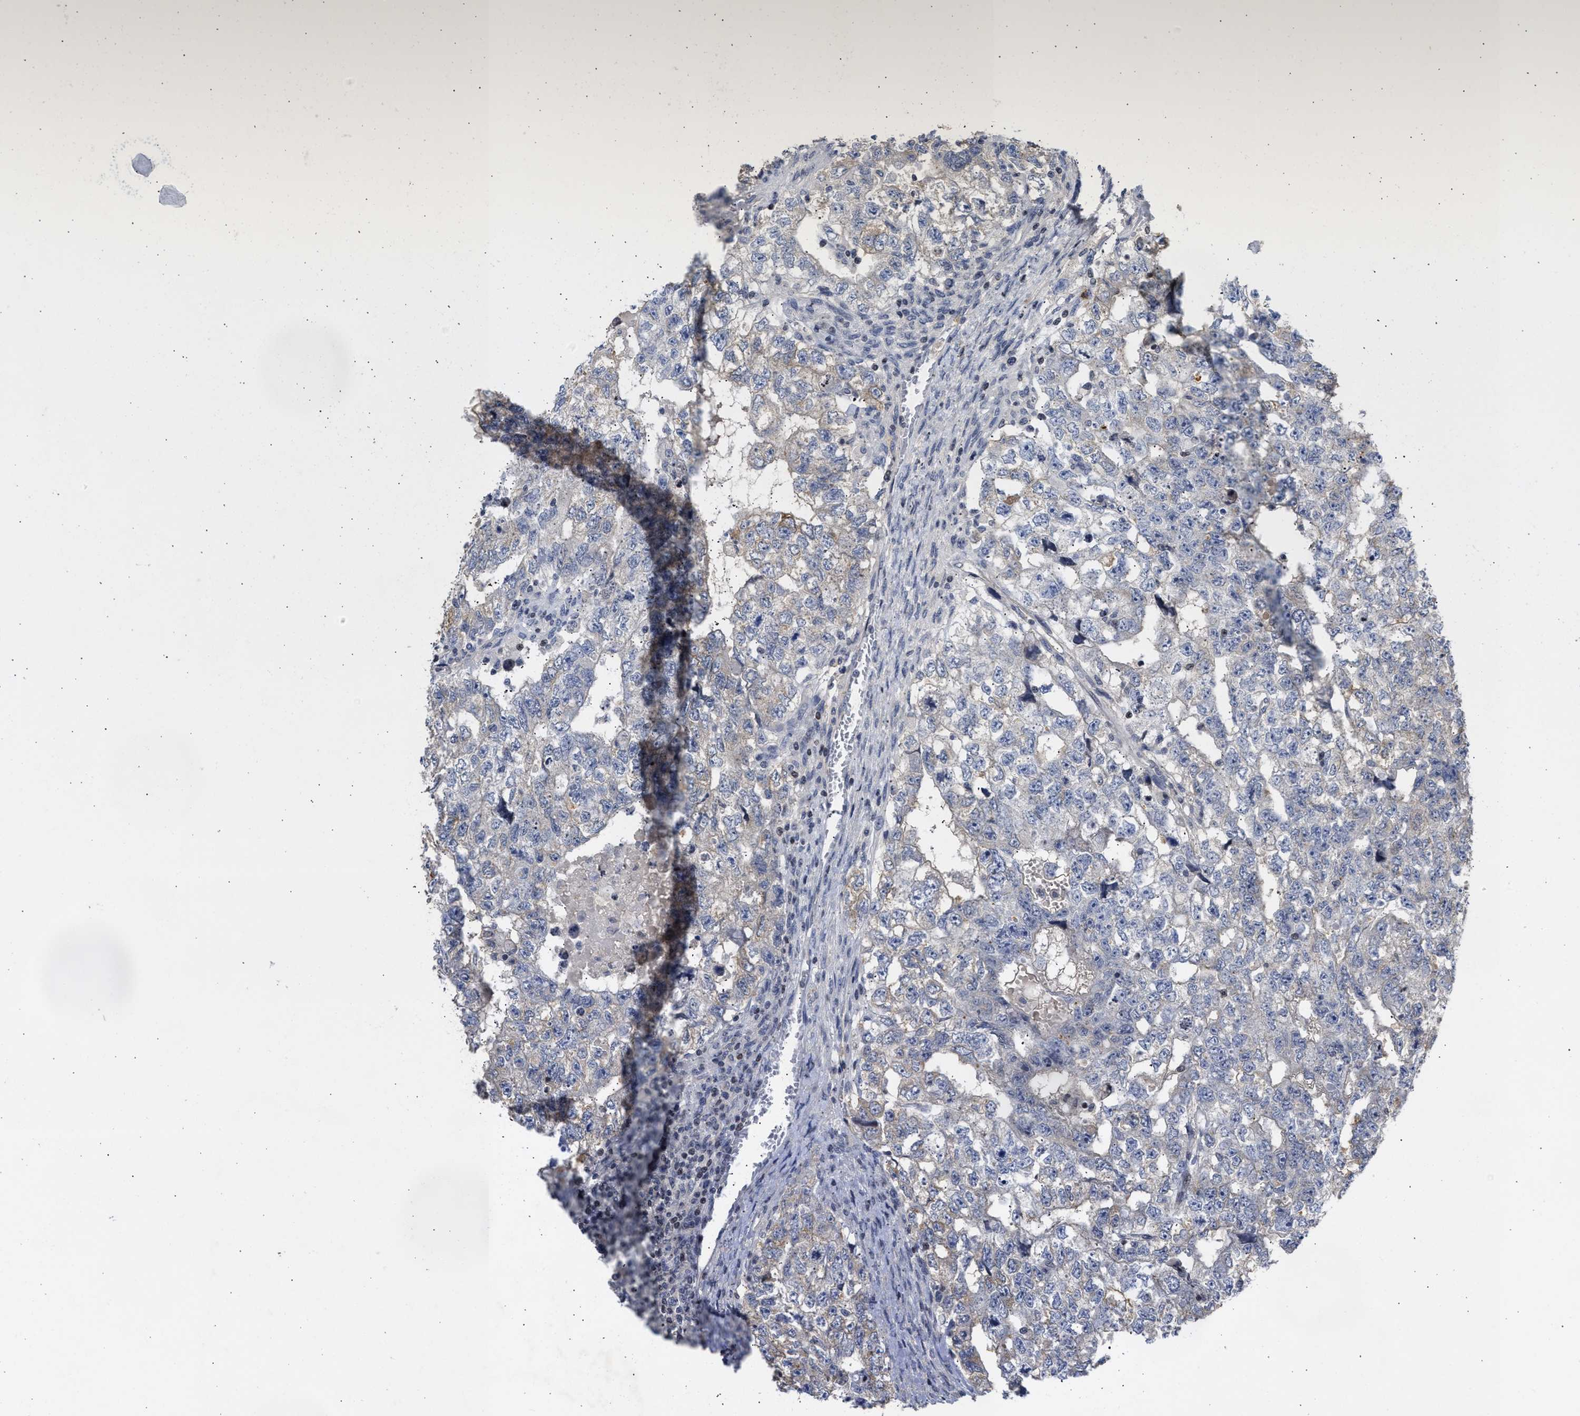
{"staining": {"intensity": "weak", "quantity": "<25%", "location": "cytoplasmic/membranous"}, "tissue": "testis cancer", "cell_type": "Tumor cells", "image_type": "cancer", "snomed": [{"axis": "morphology", "description": "Carcinoma, Embryonal, NOS"}, {"axis": "topography", "description": "Testis"}], "caption": "Immunohistochemistry (IHC) of embryonal carcinoma (testis) shows no positivity in tumor cells.", "gene": "ENSG00000142539", "patient": {"sex": "male", "age": 36}}